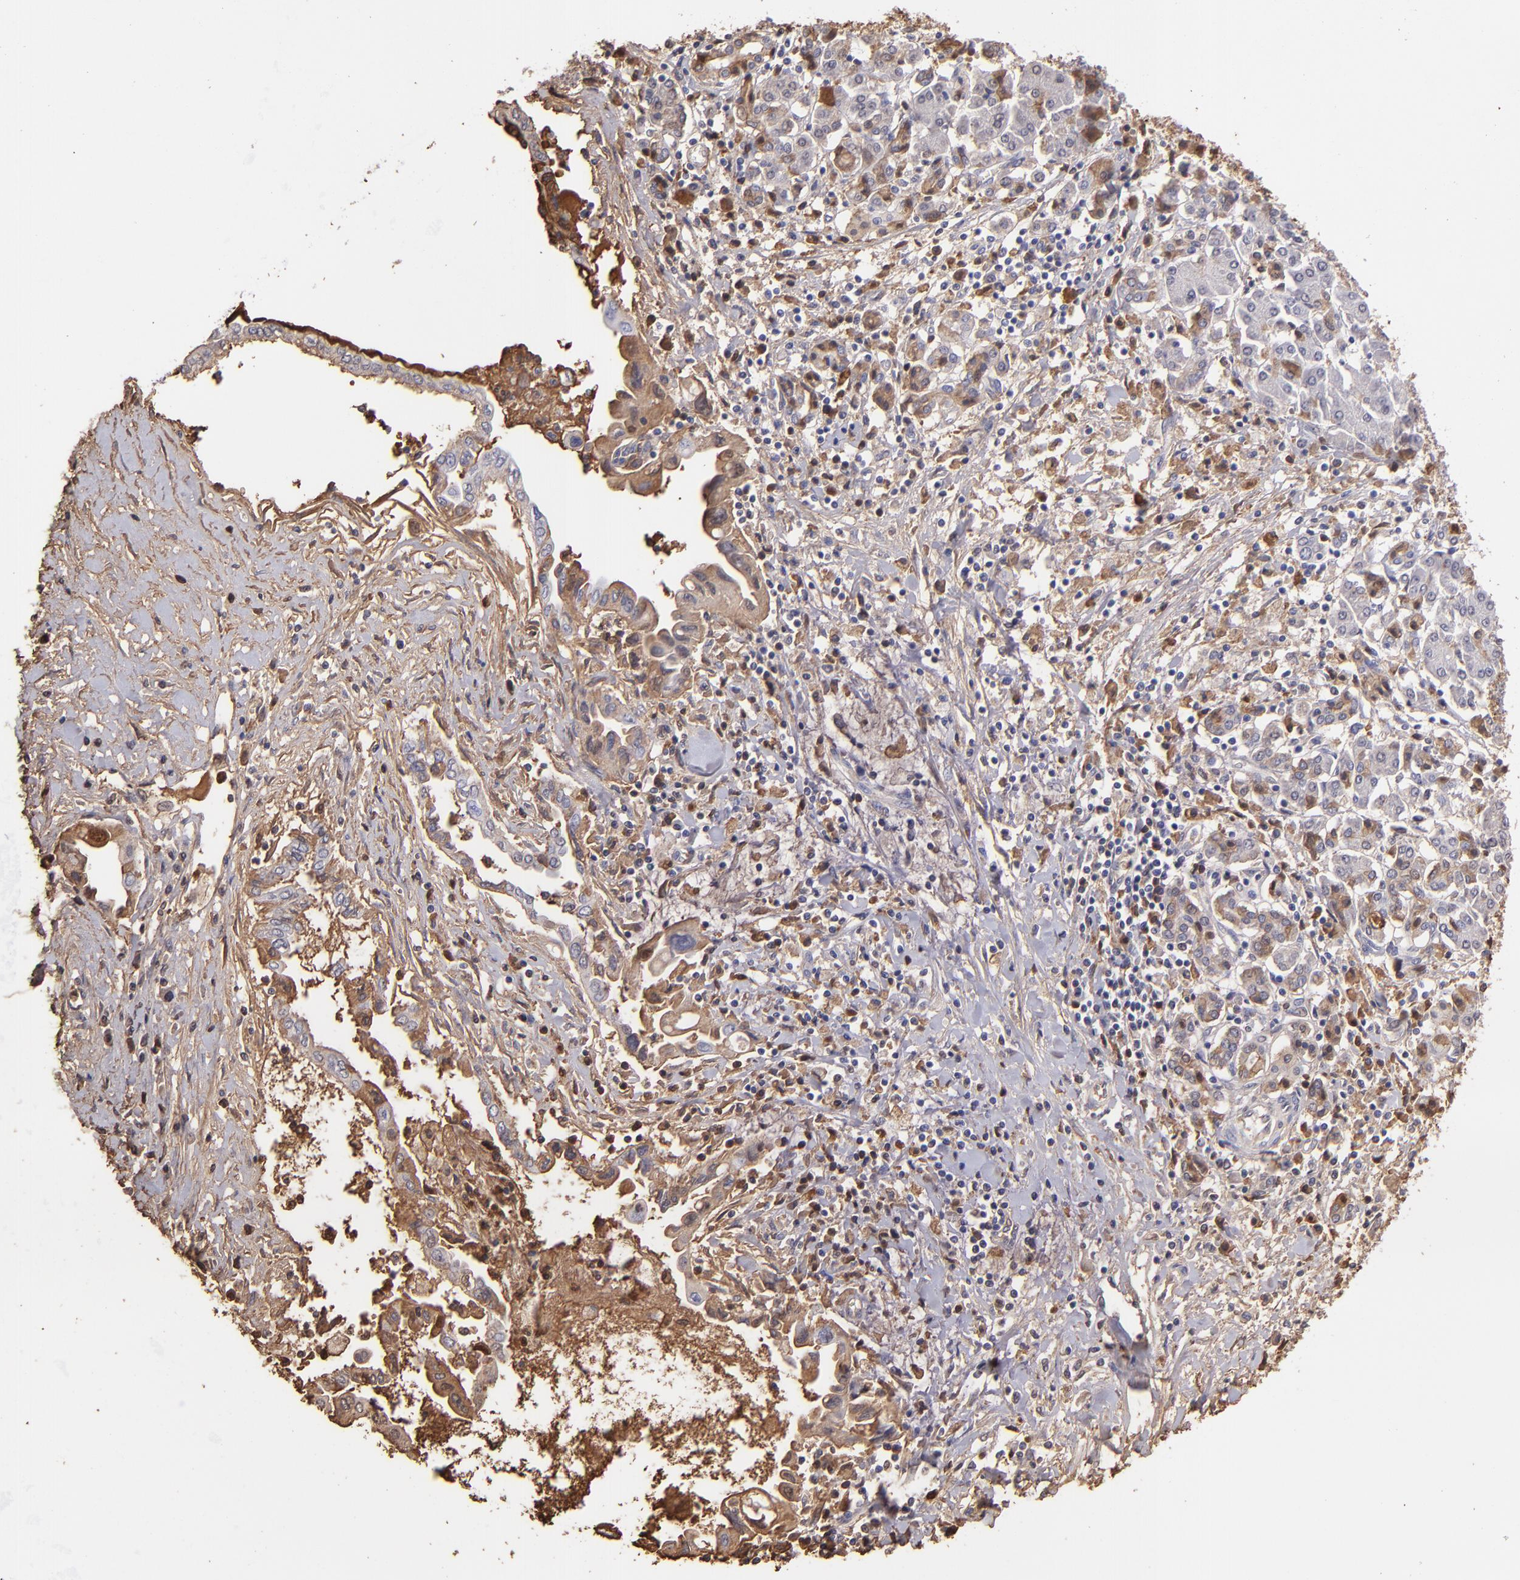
{"staining": {"intensity": "moderate", "quantity": "25%-75%", "location": "cytoplasmic/membranous"}, "tissue": "pancreatic cancer", "cell_type": "Tumor cells", "image_type": "cancer", "snomed": [{"axis": "morphology", "description": "Adenocarcinoma, NOS"}, {"axis": "topography", "description": "Pancreas"}], "caption": "Adenocarcinoma (pancreatic) tissue exhibits moderate cytoplasmic/membranous staining in approximately 25%-75% of tumor cells, visualized by immunohistochemistry. (IHC, brightfield microscopy, high magnification).", "gene": "FGB", "patient": {"sex": "female", "age": 57}}